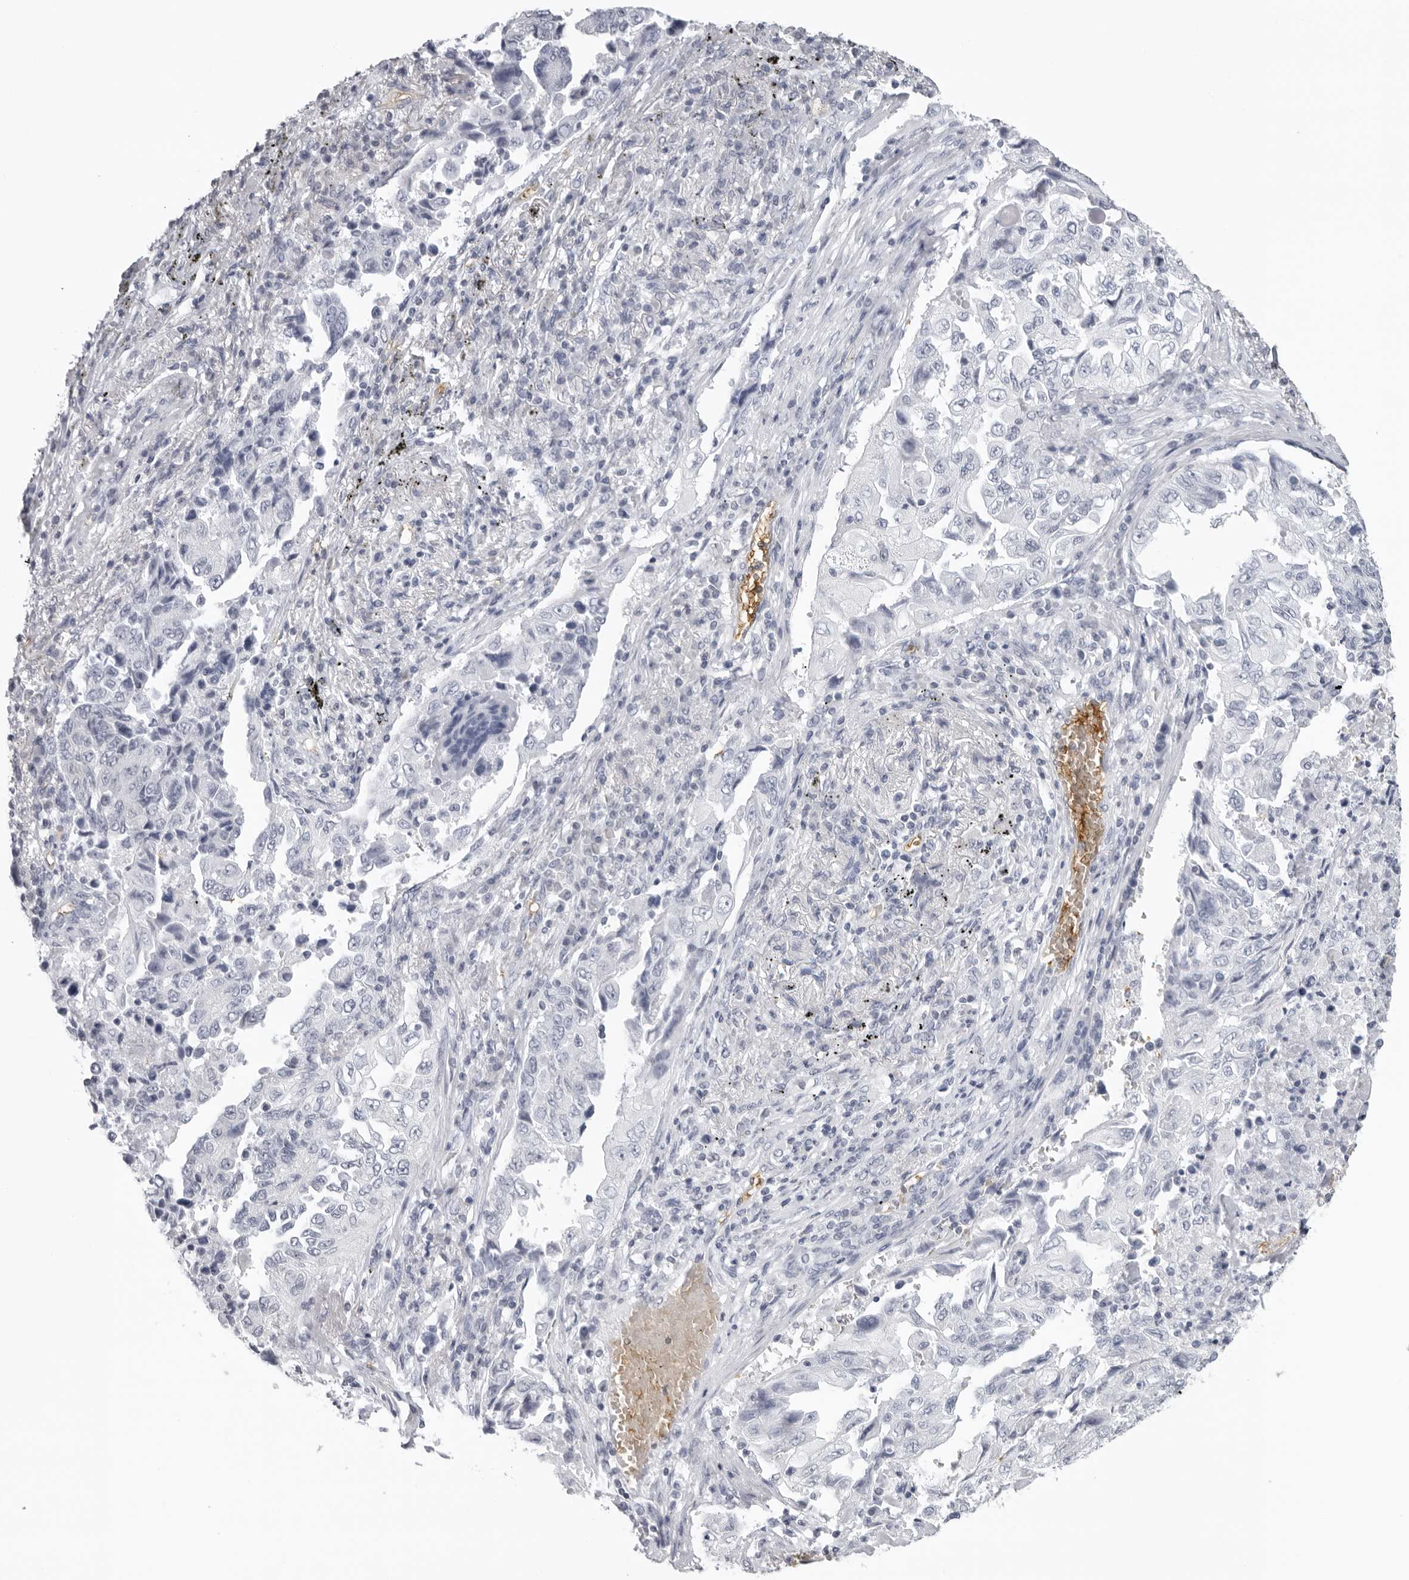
{"staining": {"intensity": "negative", "quantity": "none", "location": "none"}, "tissue": "lung cancer", "cell_type": "Tumor cells", "image_type": "cancer", "snomed": [{"axis": "morphology", "description": "Adenocarcinoma, NOS"}, {"axis": "topography", "description": "Lung"}], "caption": "This is an immunohistochemistry (IHC) micrograph of human lung cancer. There is no staining in tumor cells.", "gene": "EPB41", "patient": {"sex": "female", "age": 51}}